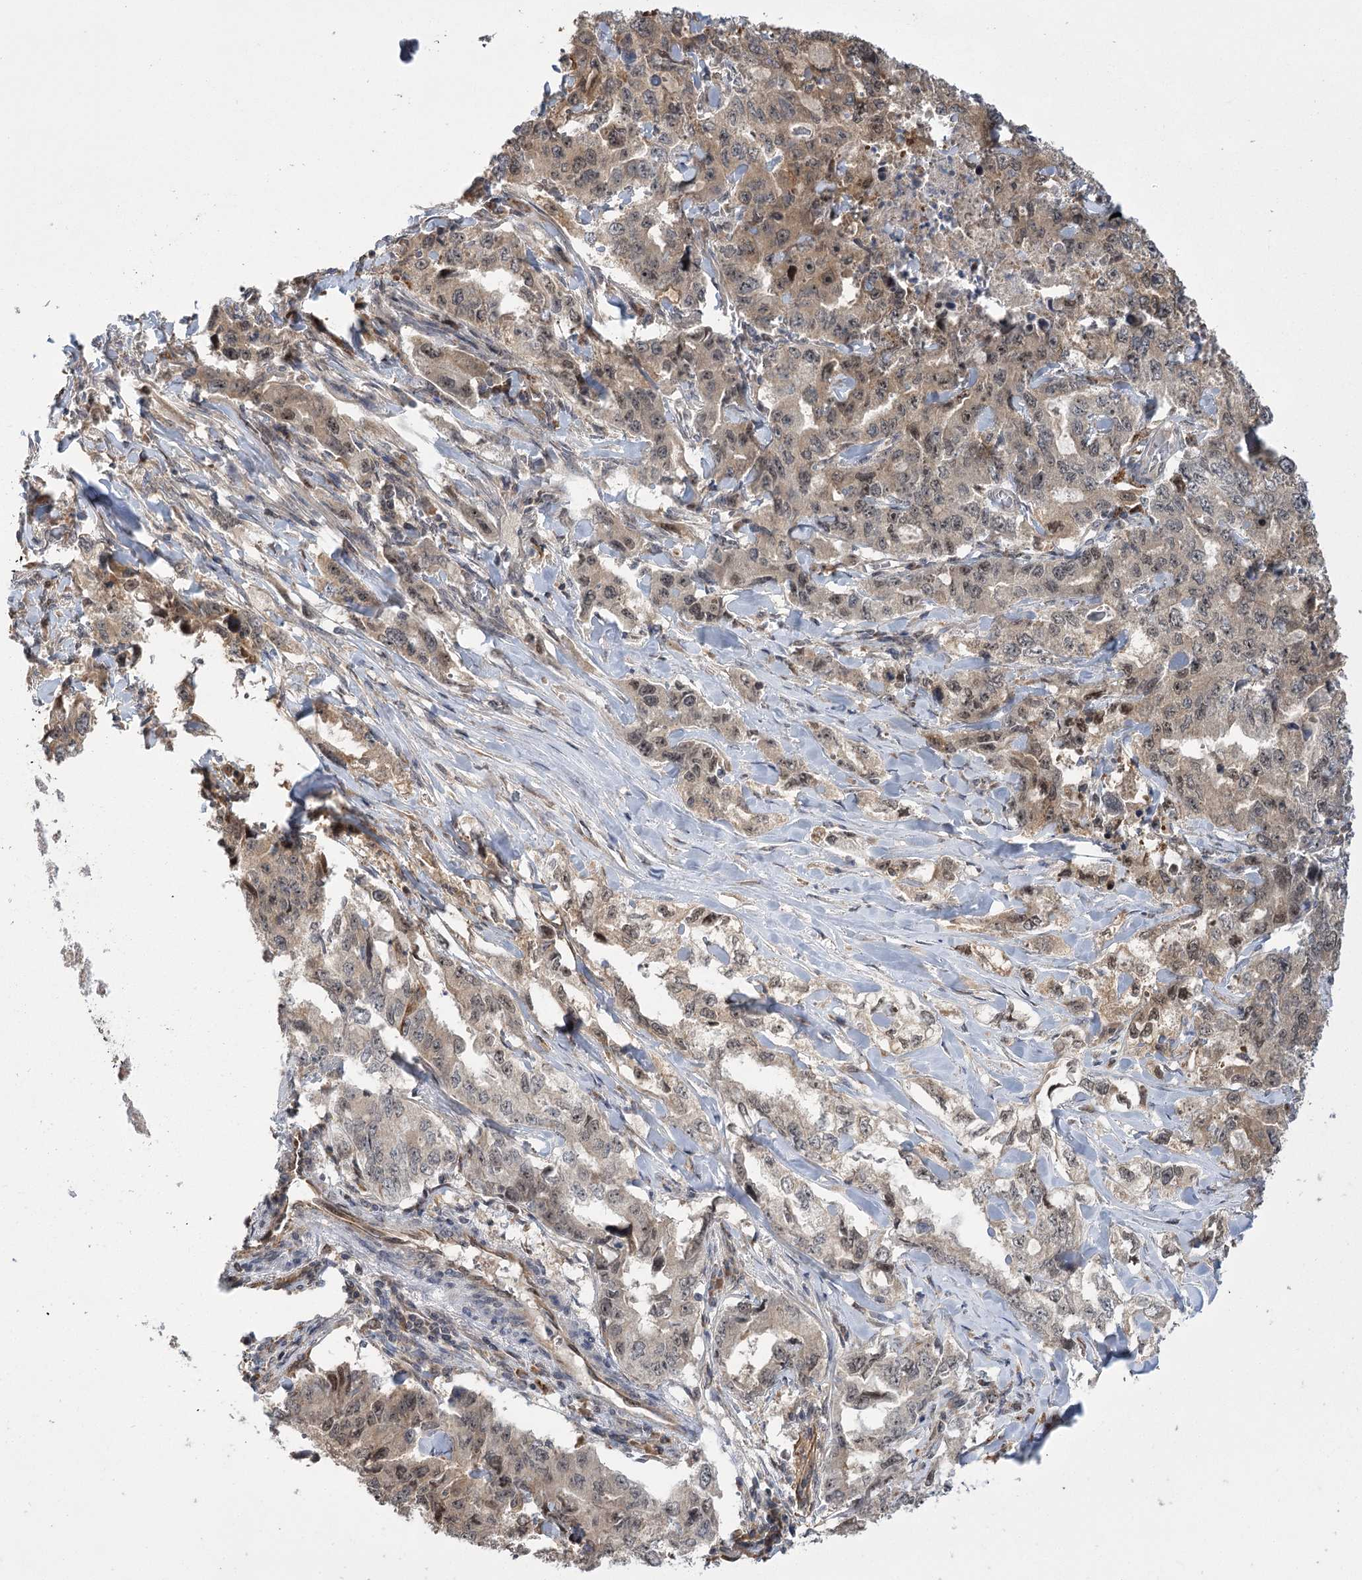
{"staining": {"intensity": "moderate", "quantity": "25%-75%", "location": "cytoplasmic/membranous"}, "tissue": "lung cancer", "cell_type": "Tumor cells", "image_type": "cancer", "snomed": [{"axis": "morphology", "description": "Adenocarcinoma, NOS"}, {"axis": "topography", "description": "Lung"}], "caption": "Immunohistochemistry photomicrograph of human lung adenocarcinoma stained for a protein (brown), which reveals medium levels of moderate cytoplasmic/membranous expression in approximately 25%-75% of tumor cells.", "gene": "SERGEF", "patient": {"sex": "female", "age": 51}}